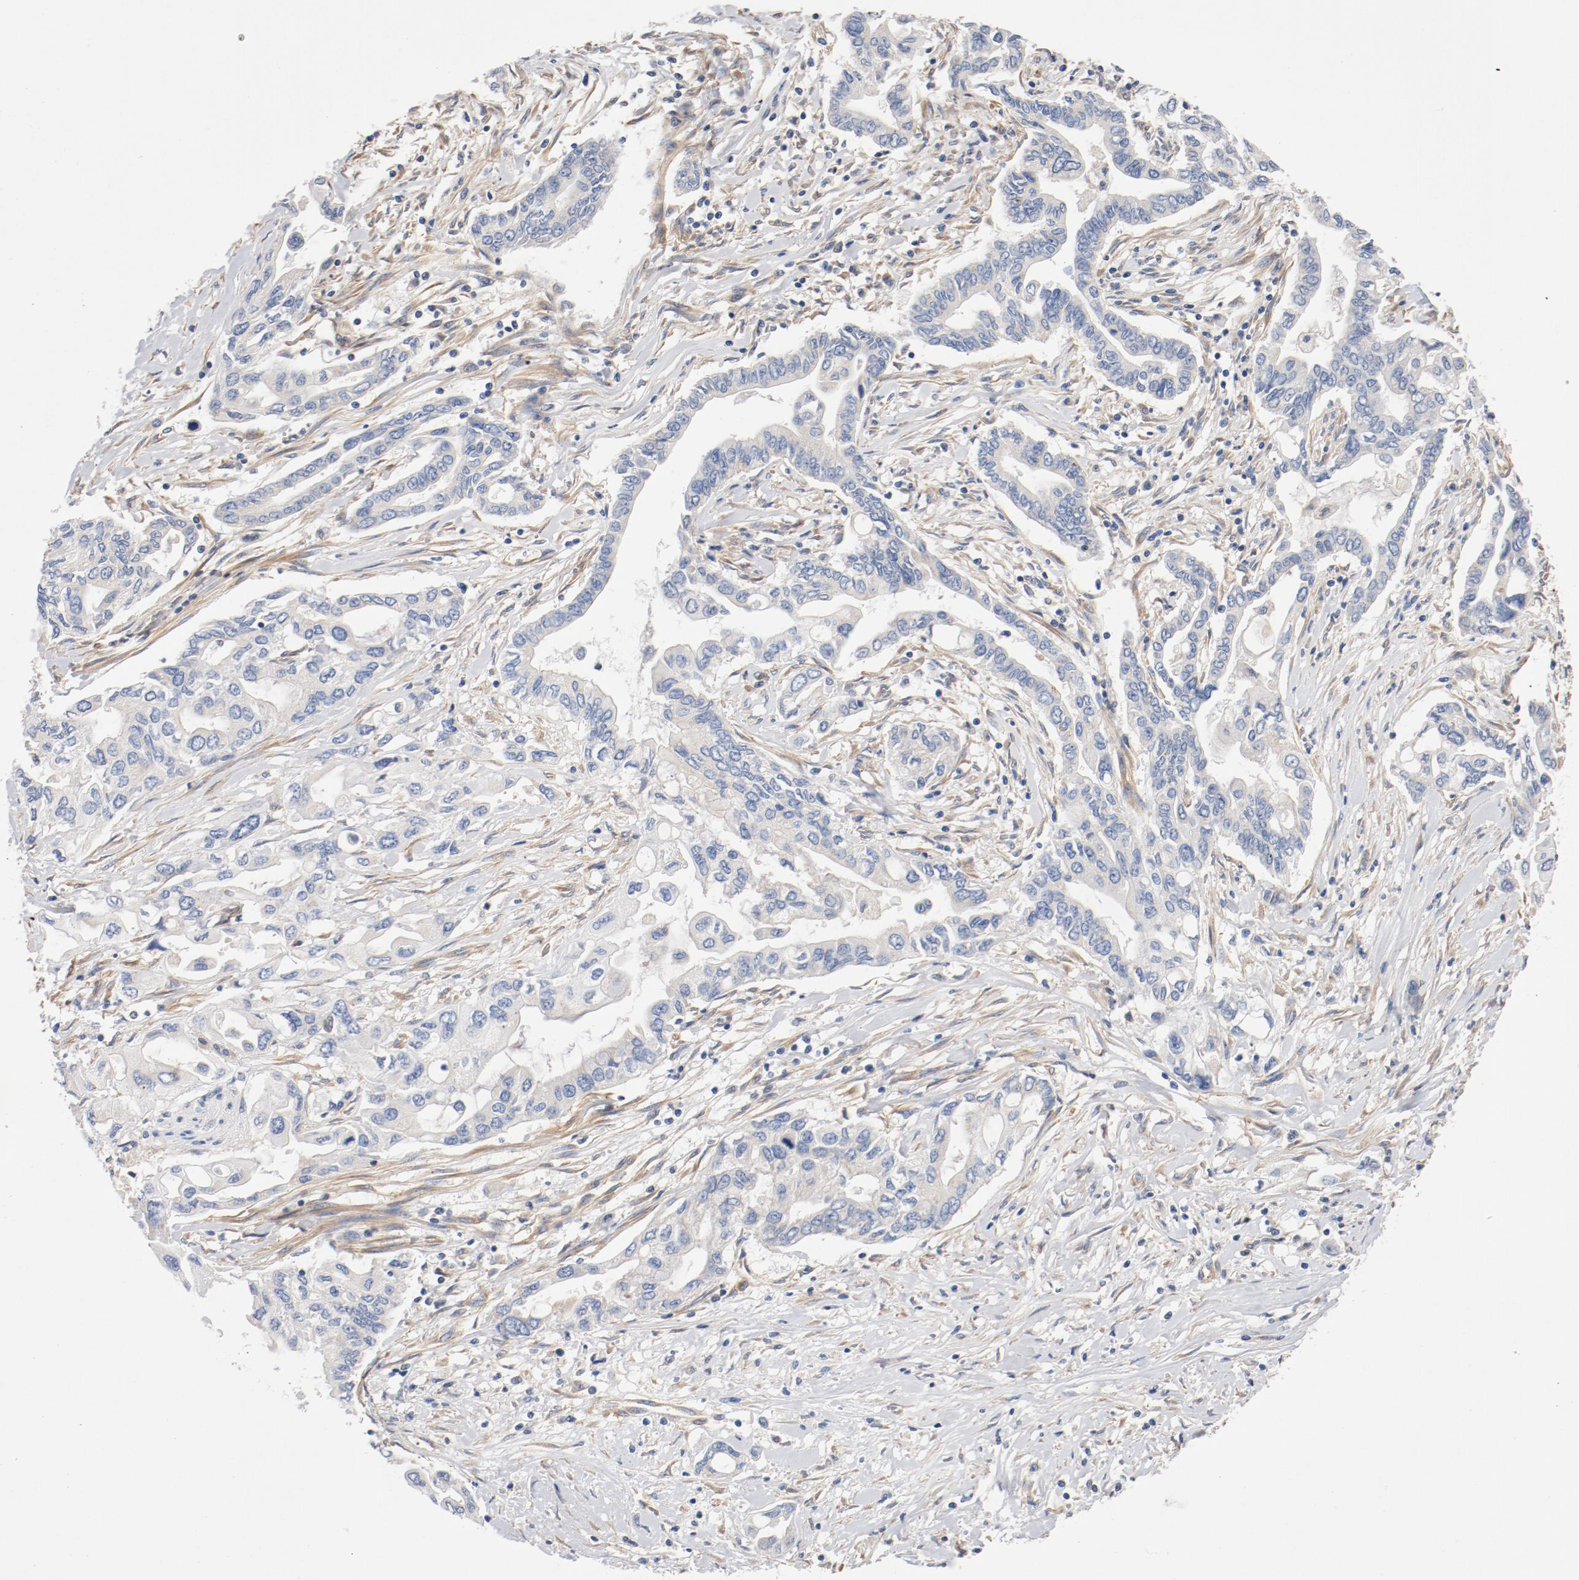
{"staining": {"intensity": "negative", "quantity": "none", "location": "none"}, "tissue": "pancreatic cancer", "cell_type": "Tumor cells", "image_type": "cancer", "snomed": [{"axis": "morphology", "description": "Adenocarcinoma, NOS"}, {"axis": "topography", "description": "Pancreas"}], "caption": "Pancreatic cancer stained for a protein using IHC displays no positivity tumor cells.", "gene": "ILK", "patient": {"sex": "female", "age": 57}}